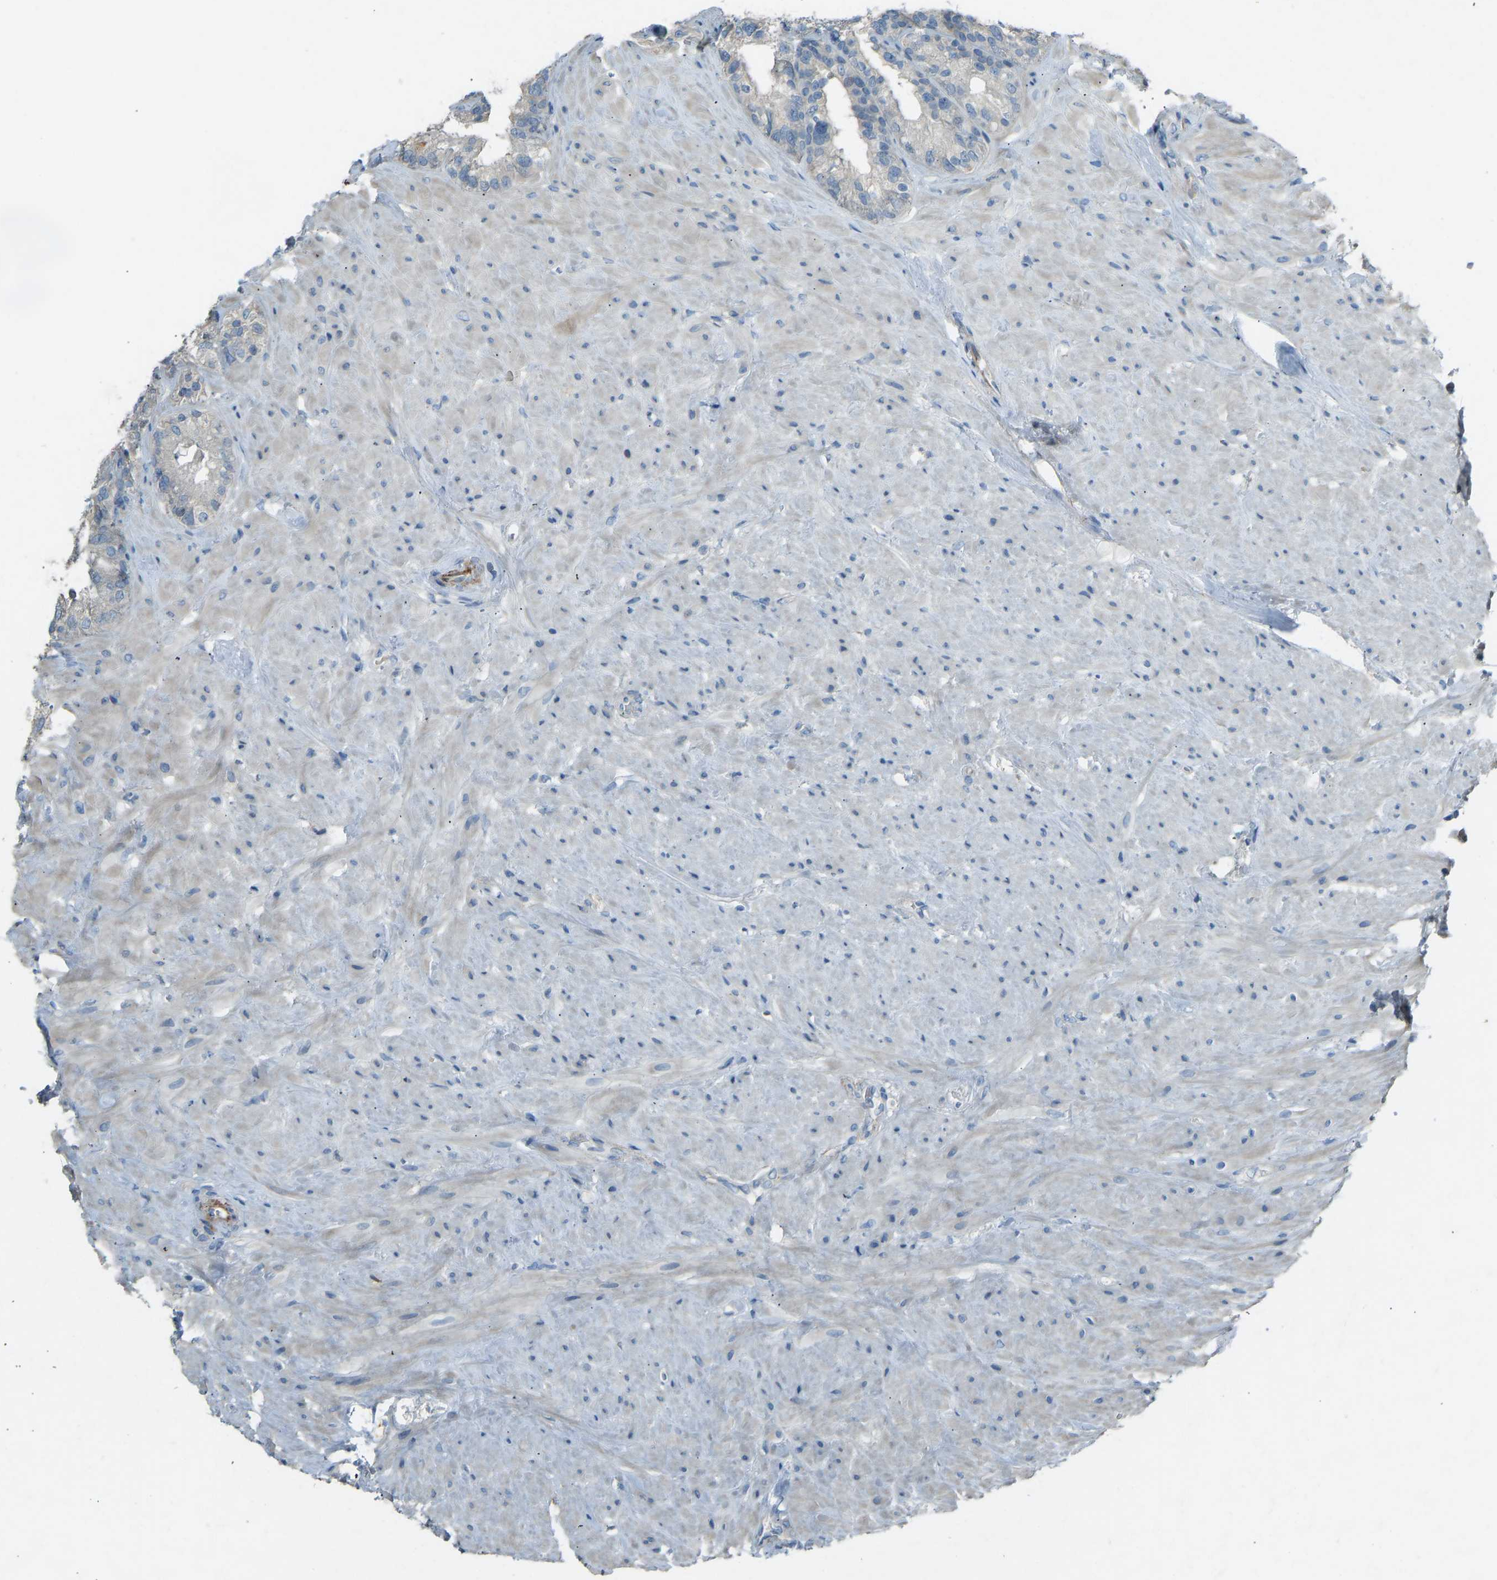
{"staining": {"intensity": "negative", "quantity": "none", "location": "none"}, "tissue": "seminal vesicle", "cell_type": "Glandular cells", "image_type": "normal", "snomed": [{"axis": "morphology", "description": "Normal tissue, NOS"}, {"axis": "topography", "description": "Seminal veicle"}], "caption": "Immunohistochemistry (IHC) photomicrograph of benign seminal vesicle: seminal vesicle stained with DAB (3,3'-diaminobenzidine) exhibits no significant protein expression in glandular cells.", "gene": "FBLN2", "patient": {"sex": "male", "age": 68}}